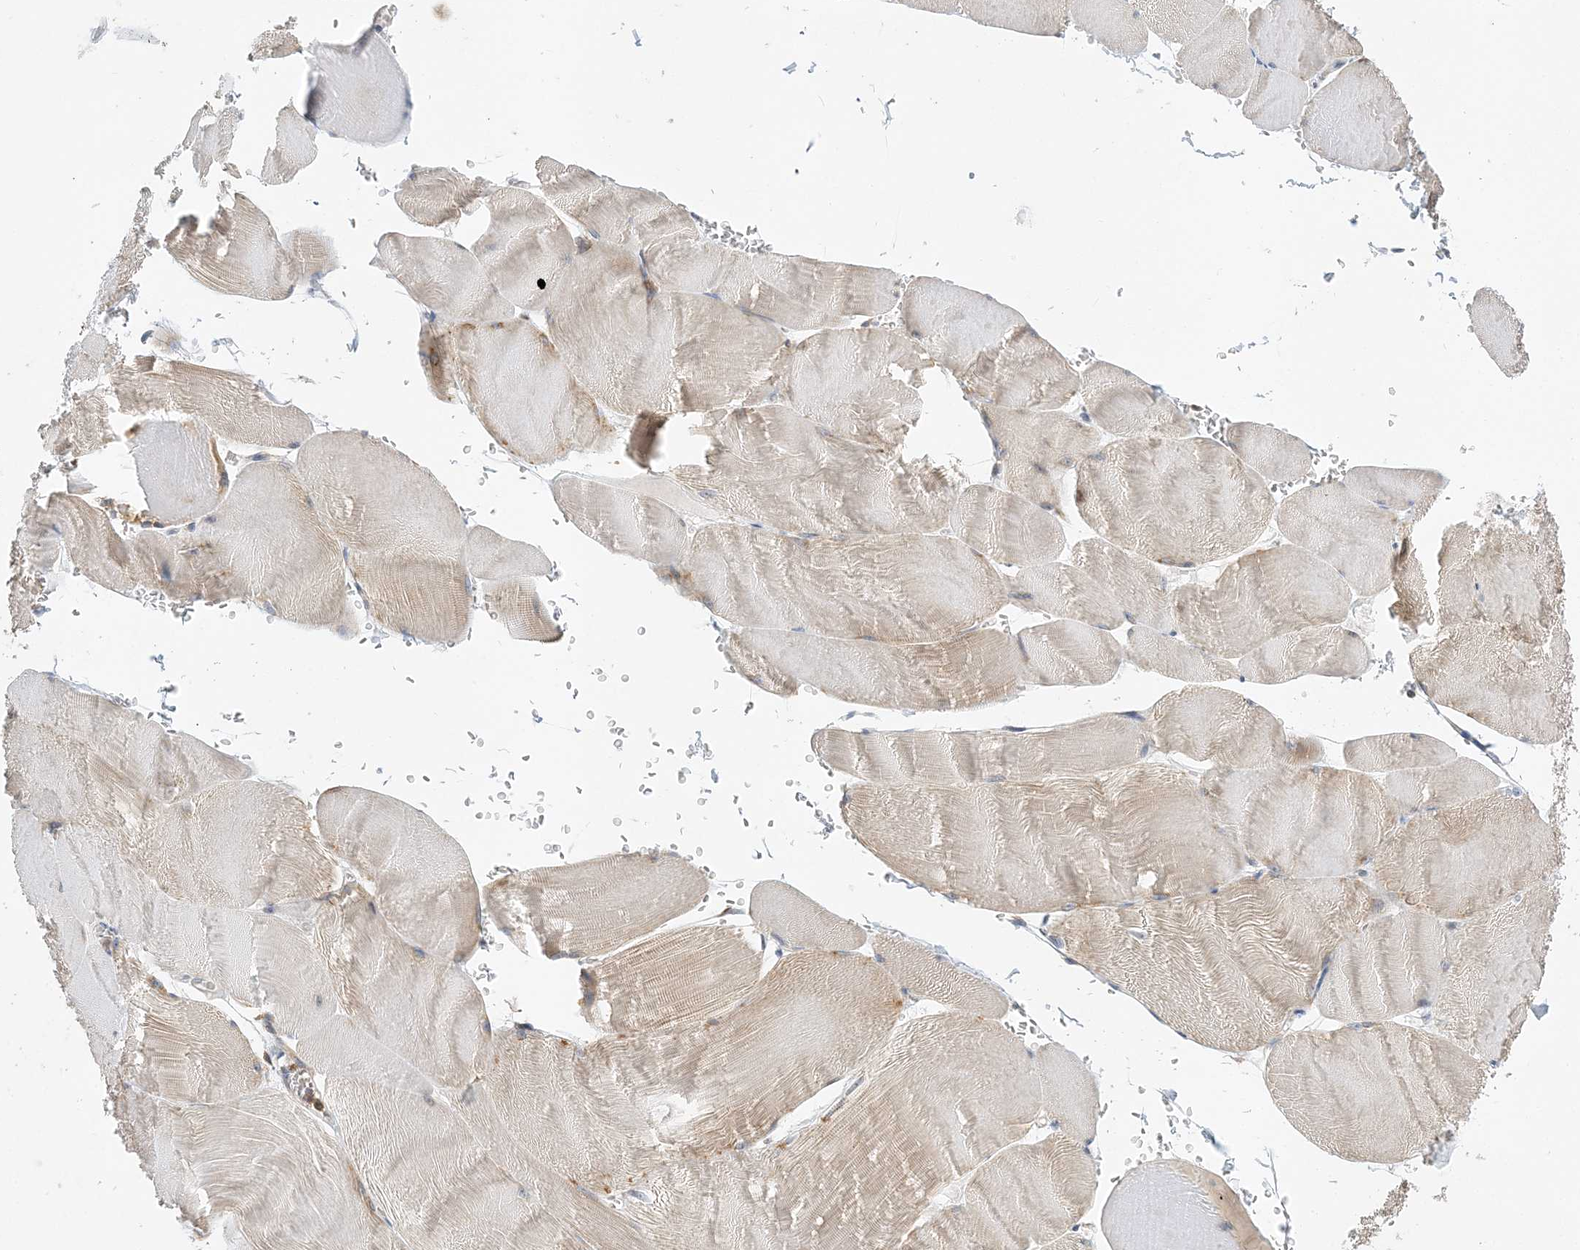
{"staining": {"intensity": "weak", "quantity": "<25%", "location": "cytoplasmic/membranous"}, "tissue": "skeletal muscle", "cell_type": "Myocytes", "image_type": "normal", "snomed": [{"axis": "morphology", "description": "Normal tissue, NOS"}, {"axis": "morphology", "description": "Basal cell carcinoma"}, {"axis": "topography", "description": "Skeletal muscle"}], "caption": "Myocytes show no significant protein staining in benign skeletal muscle.", "gene": "LARP4B", "patient": {"sex": "female", "age": 64}}